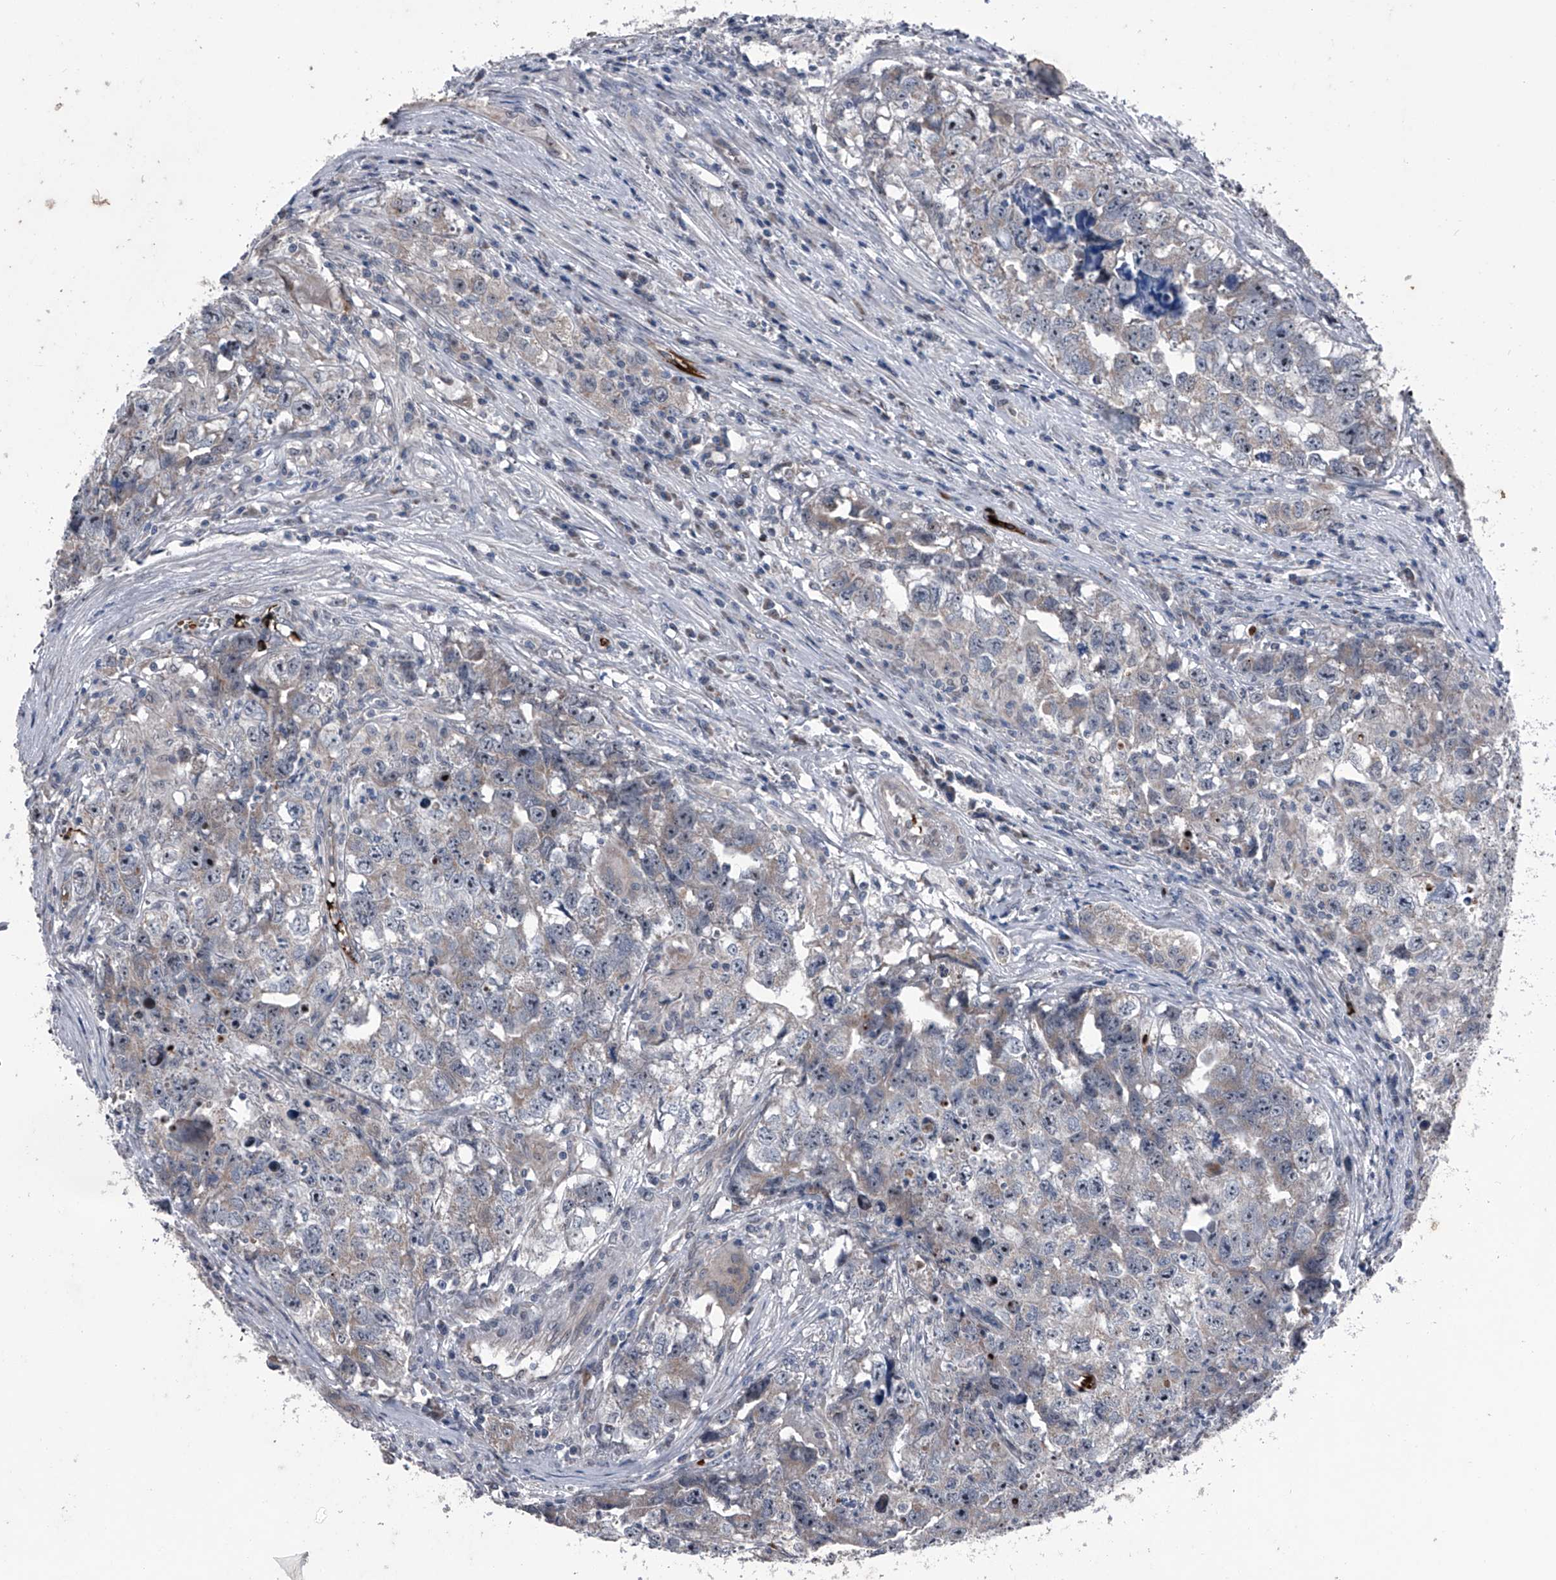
{"staining": {"intensity": "weak", "quantity": "<25%", "location": "cytoplasmic/membranous,nuclear"}, "tissue": "testis cancer", "cell_type": "Tumor cells", "image_type": "cancer", "snomed": [{"axis": "morphology", "description": "Seminoma, NOS"}, {"axis": "morphology", "description": "Carcinoma, Embryonal, NOS"}, {"axis": "topography", "description": "Testis"}], "caption": "A high-resolution image shows IHC staining of testis cancer (embryonal carcinoma), which displays no significant positivity in tumor cells.", "gene": "CEP85L", "patient": {"sex": "male", "age": 43}}